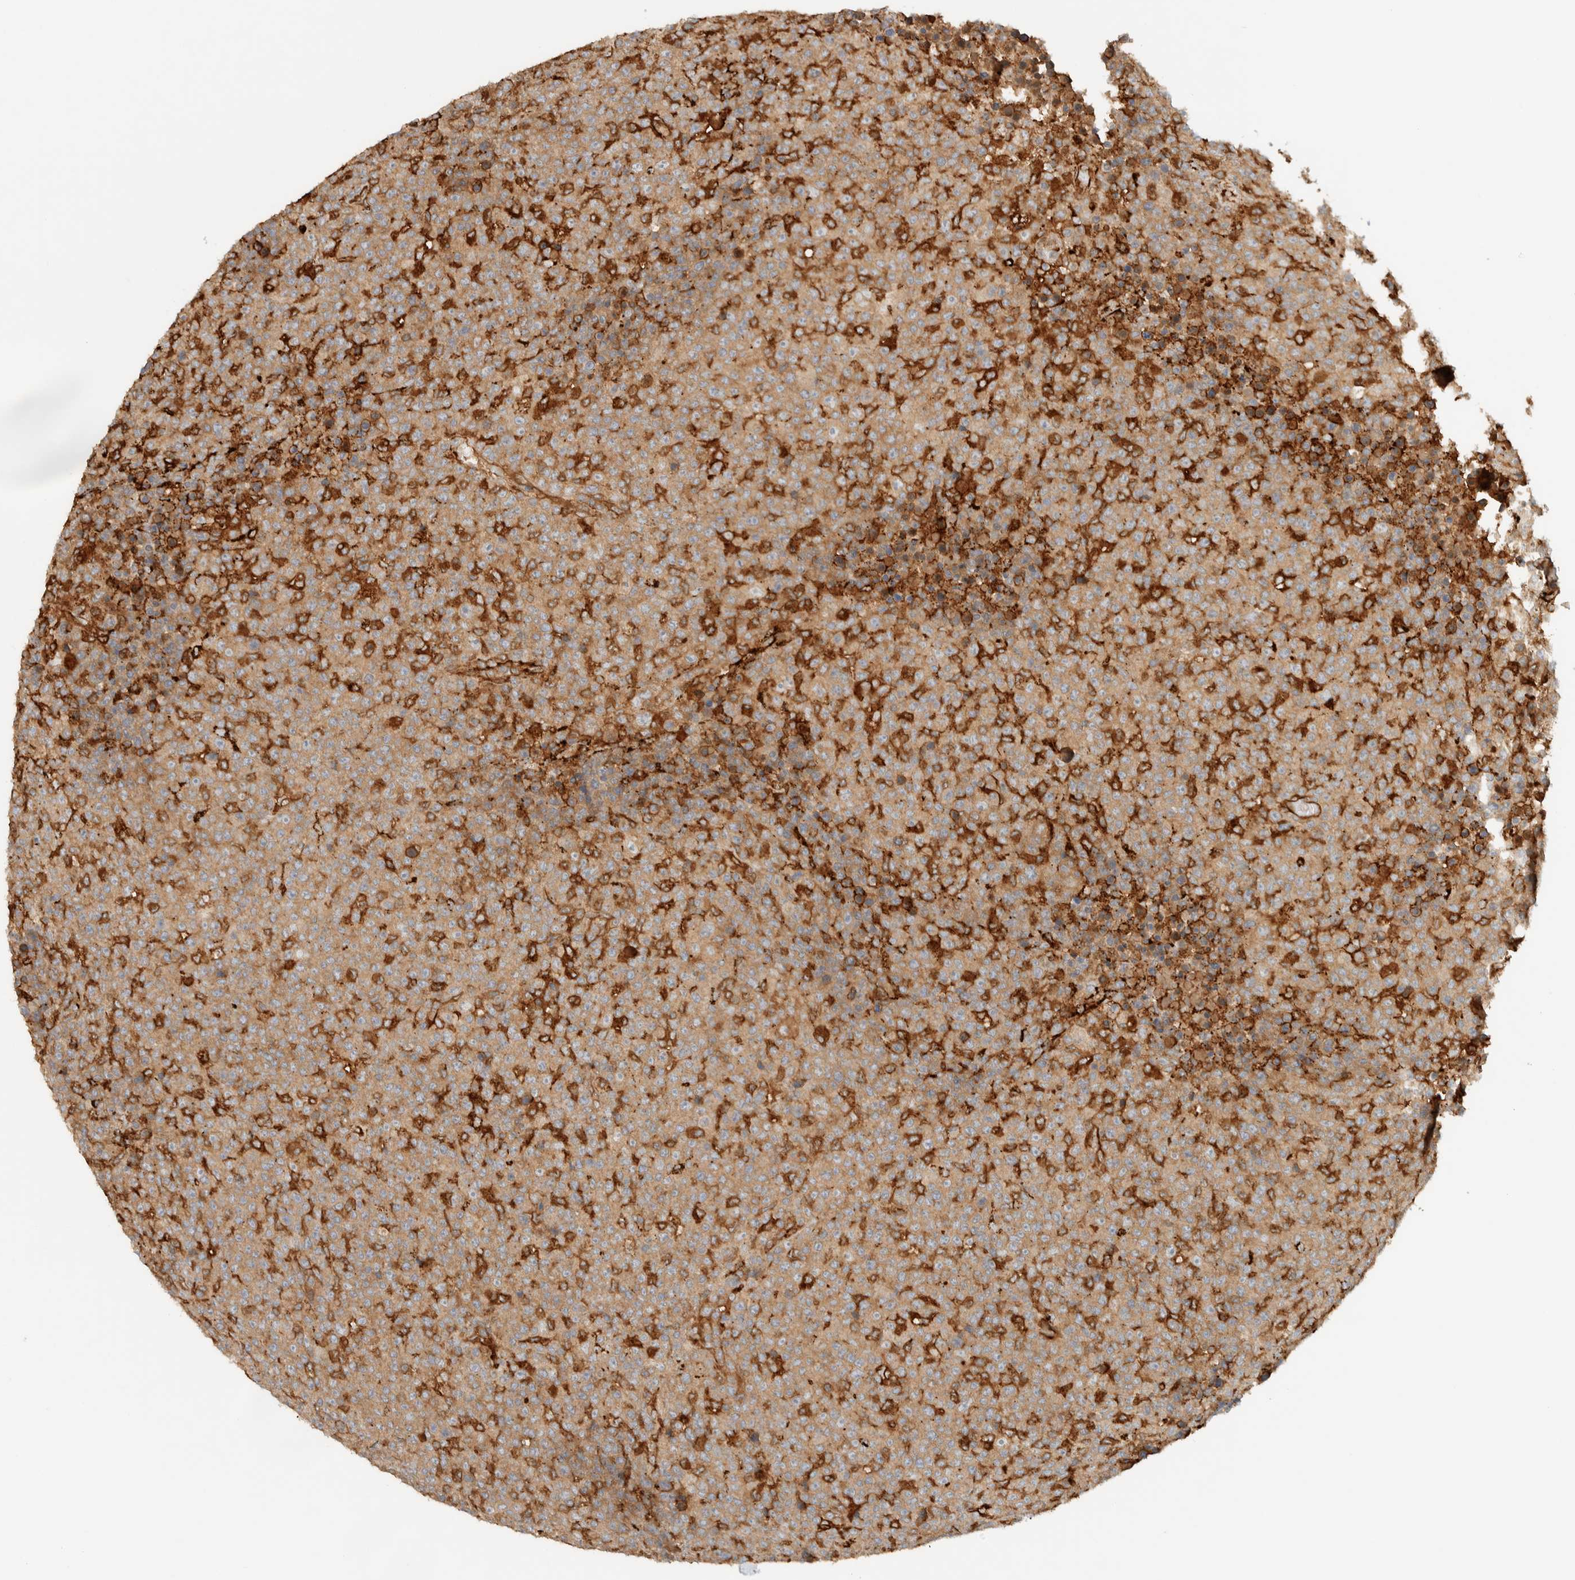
{"staining": {"intensity": "moderate", "quantity": ">75%", "location": "cytoplasmic/membranous"}, "tissue": "lymphoma", "cell_type": "Tumor cells", "image_type": "cancer", "snomed": [{"axis": "morphology", "description": "Malignant lymphoma, non-Hodgkin's type, High grade"}, {"axis": "topography", "description": "Lymph node"}], "caption": "Immunohistochemical staining of malignant lymphoma, non-Hodgkin's type (high-grade) reveals medium levels of moderate cytoplasmic/membranous positivity in about >75% of tumor cells. The staining was performed using DAB, with brown indicating positive protein expression. Nuclei are stained blue with hematoxylin.", "gene": "FAM167A", "patient": {"sex": "male", "age": 13}}